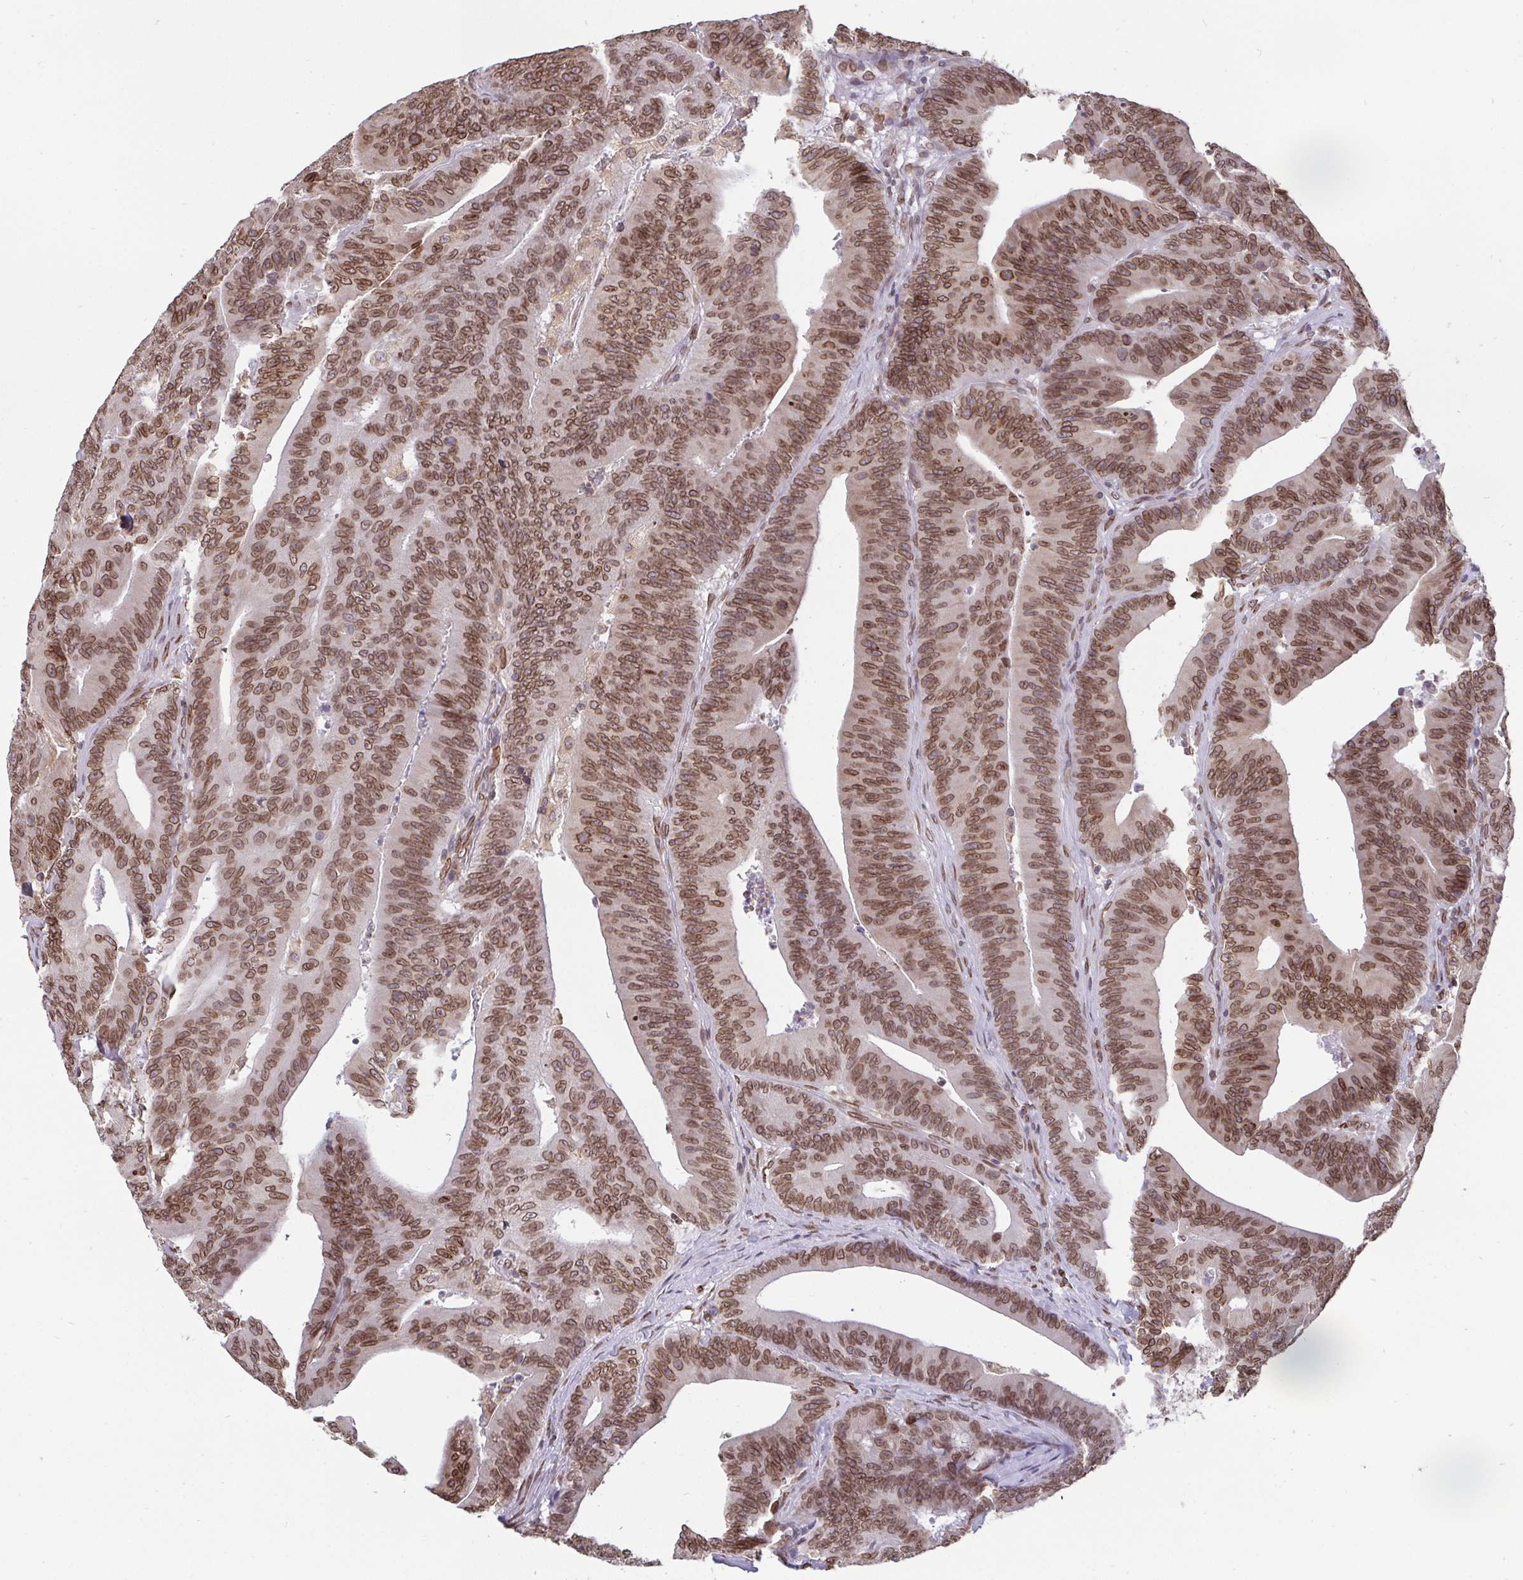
{"staining": {"intensity": "moderate", "quantity": ">75%", "location": "cytoplasmic/membranous,nuclear"}, "tissue": "colorectal cancer", "cell_type": "Tumor cells", "image_type": "cancer", "snomed": [{"axis": "morphology", "description": "Adenocarcinoma, NOS"}, {"axis": "topography", "description": "Colon"}], "caption": "Human colorectal cancer stained for a protein (brown) exhibits moderate cytoplasmic/membranous and nuclear positive expression in approximately >75% of tumor cells.", "gene": "EMD", "patient": {"sex": "female", "age": 78}}